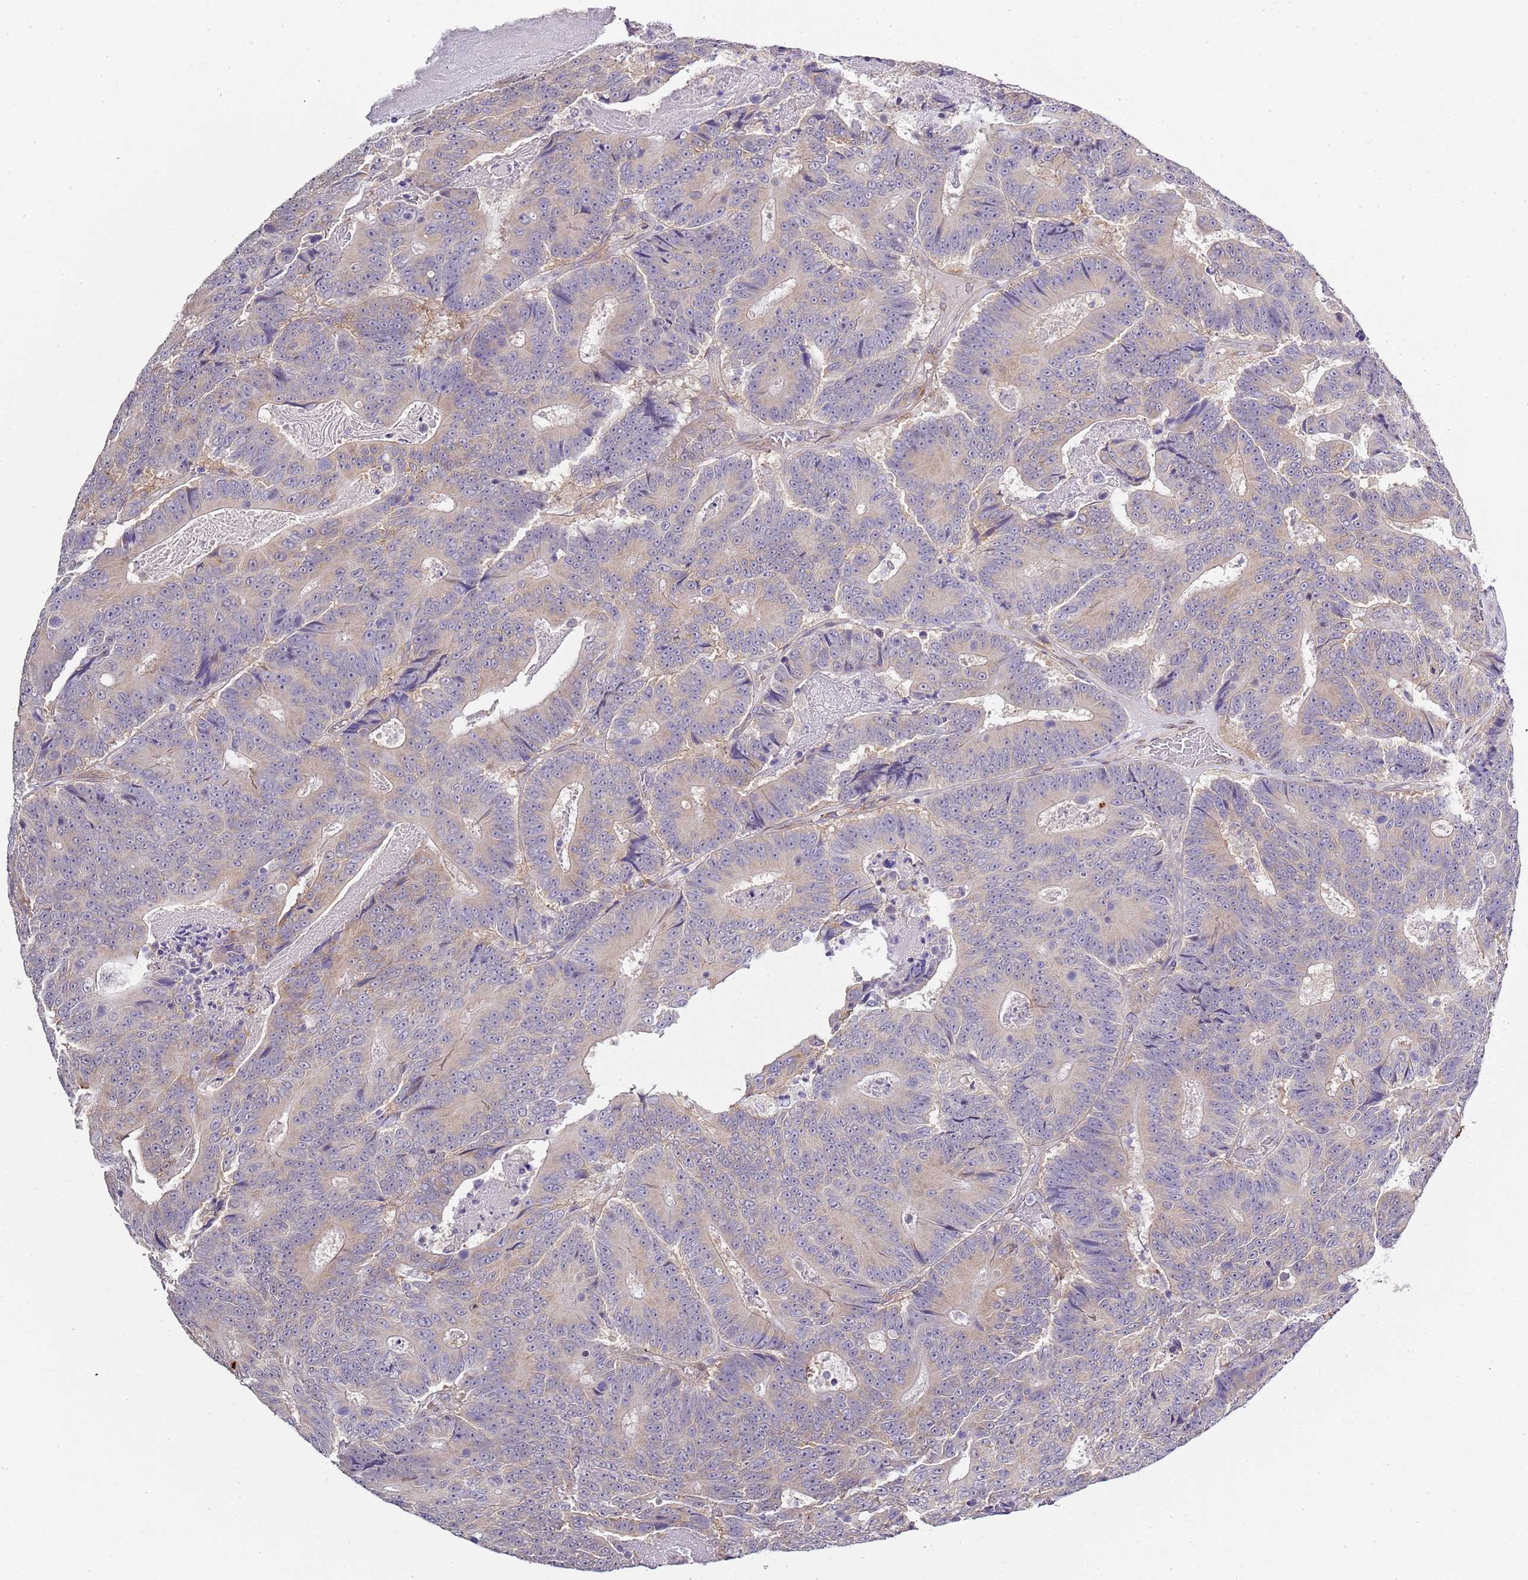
{"staining": {"intensity": "weak", "quantity": "<25%", "location": "cytoplasmic/membranous"}, "tissue": "colorectal cancer", "cell_type": "Tumor cells", "image_type": "cancer", "snomed": [{"axis": "morphology", "description": "Adenocarcinoma, NOS"}, {"axis": "topography", "description": "Colon"}], "caption": "Tumor cells are negative for protein expression in human adenocarcinoma (colorectal).", "gene": "TBC1D9", "patient": {"sex": "male", "age": 83}}